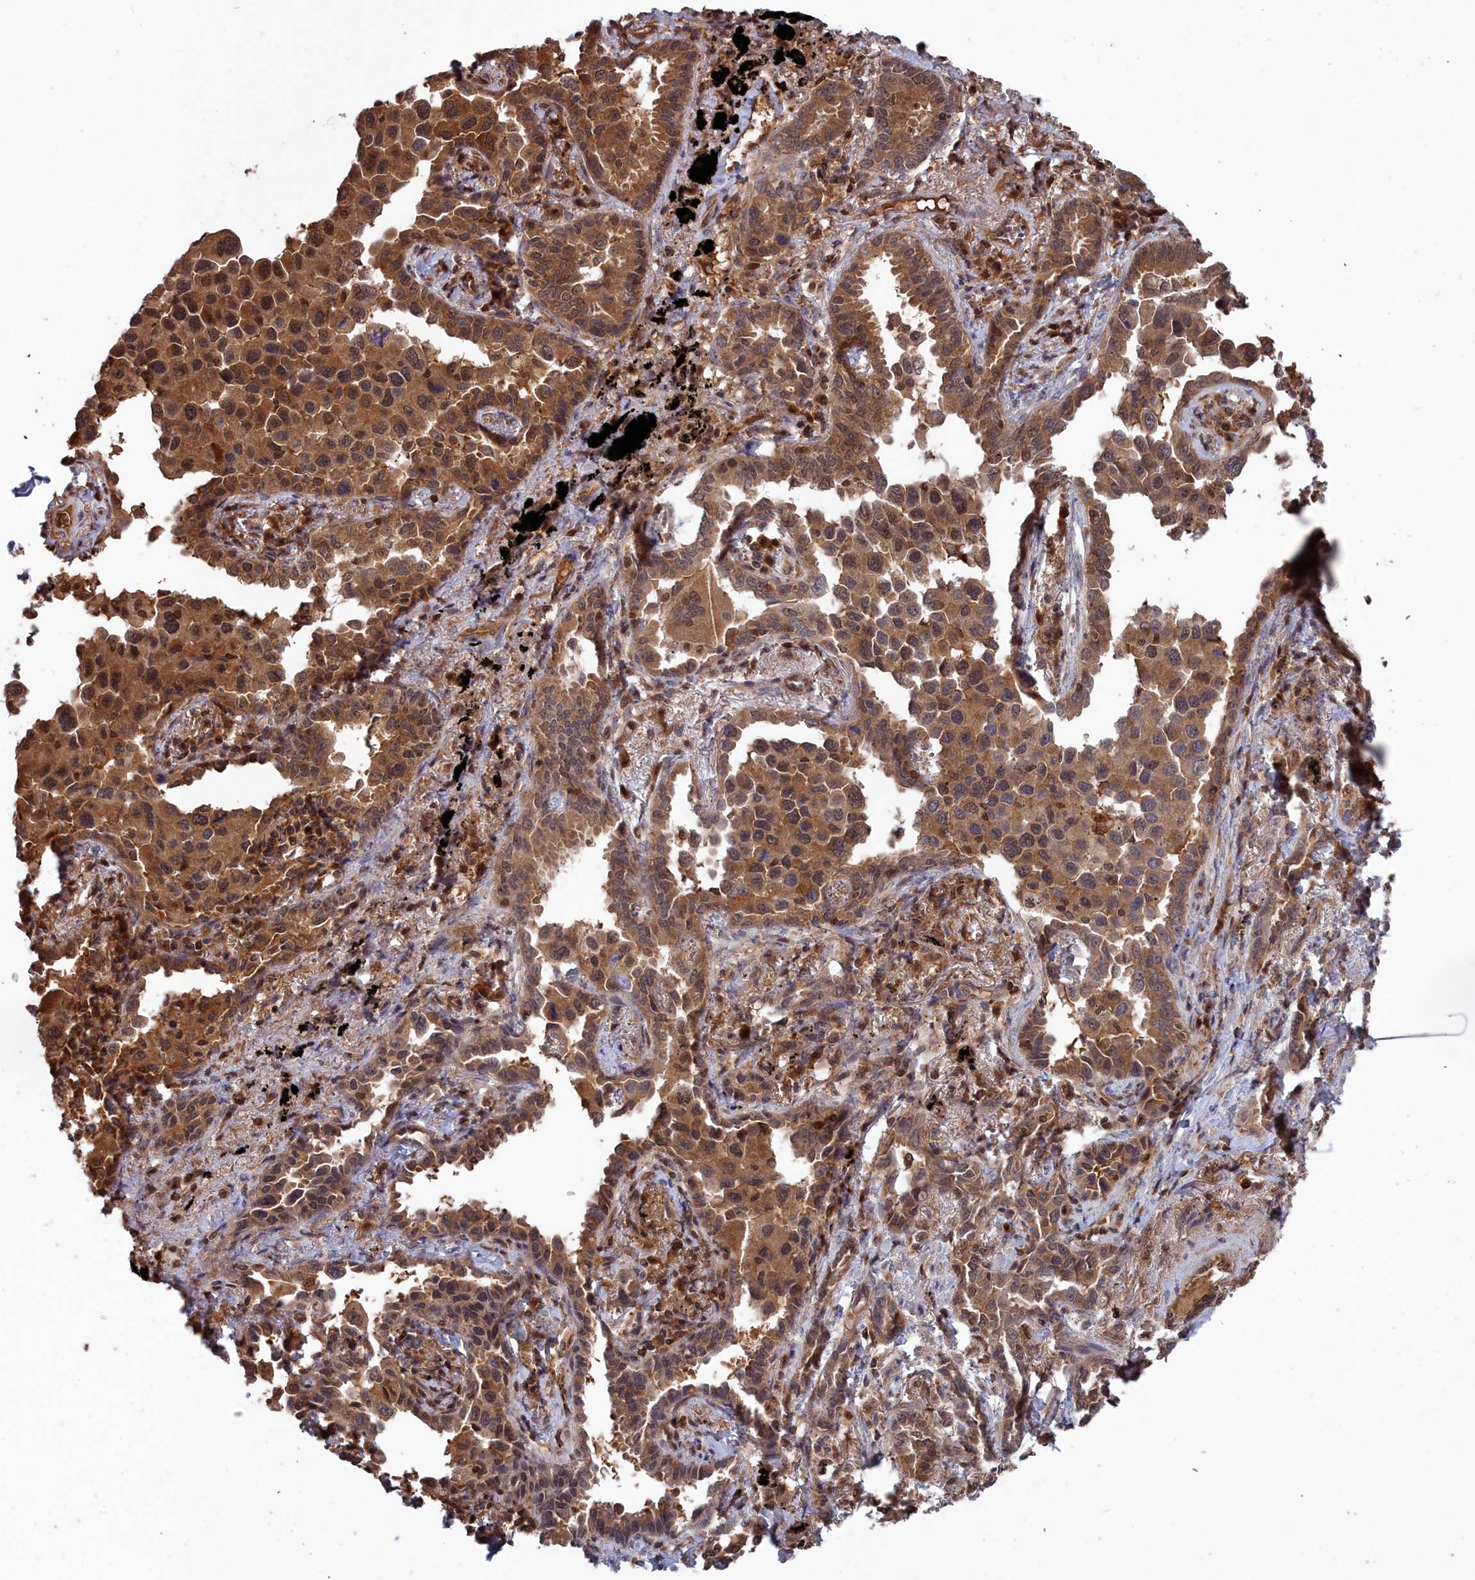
{"staining": {"intensity": "moderate", "quantity": ">75%", "location": "cytoplasmic/membranous,nuclear"}, "tissue": "lung cancer", "cell_type": "Tumor cells", "image_type": "cancer", "snomed": [{"axis": "morphology", "description": "Adenocarcinoma, NOS"}, {"axis": "topography", "description": "Lung"}], "caption": "DAB (3,3'-diaminobenzidine) immunohistochemical staining of lung cancer (adenocarcinoma) demonstrates moderate cytoplasmic/membranous and nuclear protein expression in about >75% of tumor cells.", "gene": "GFRA2", "patient": {"sex": "male", "age": 67}}